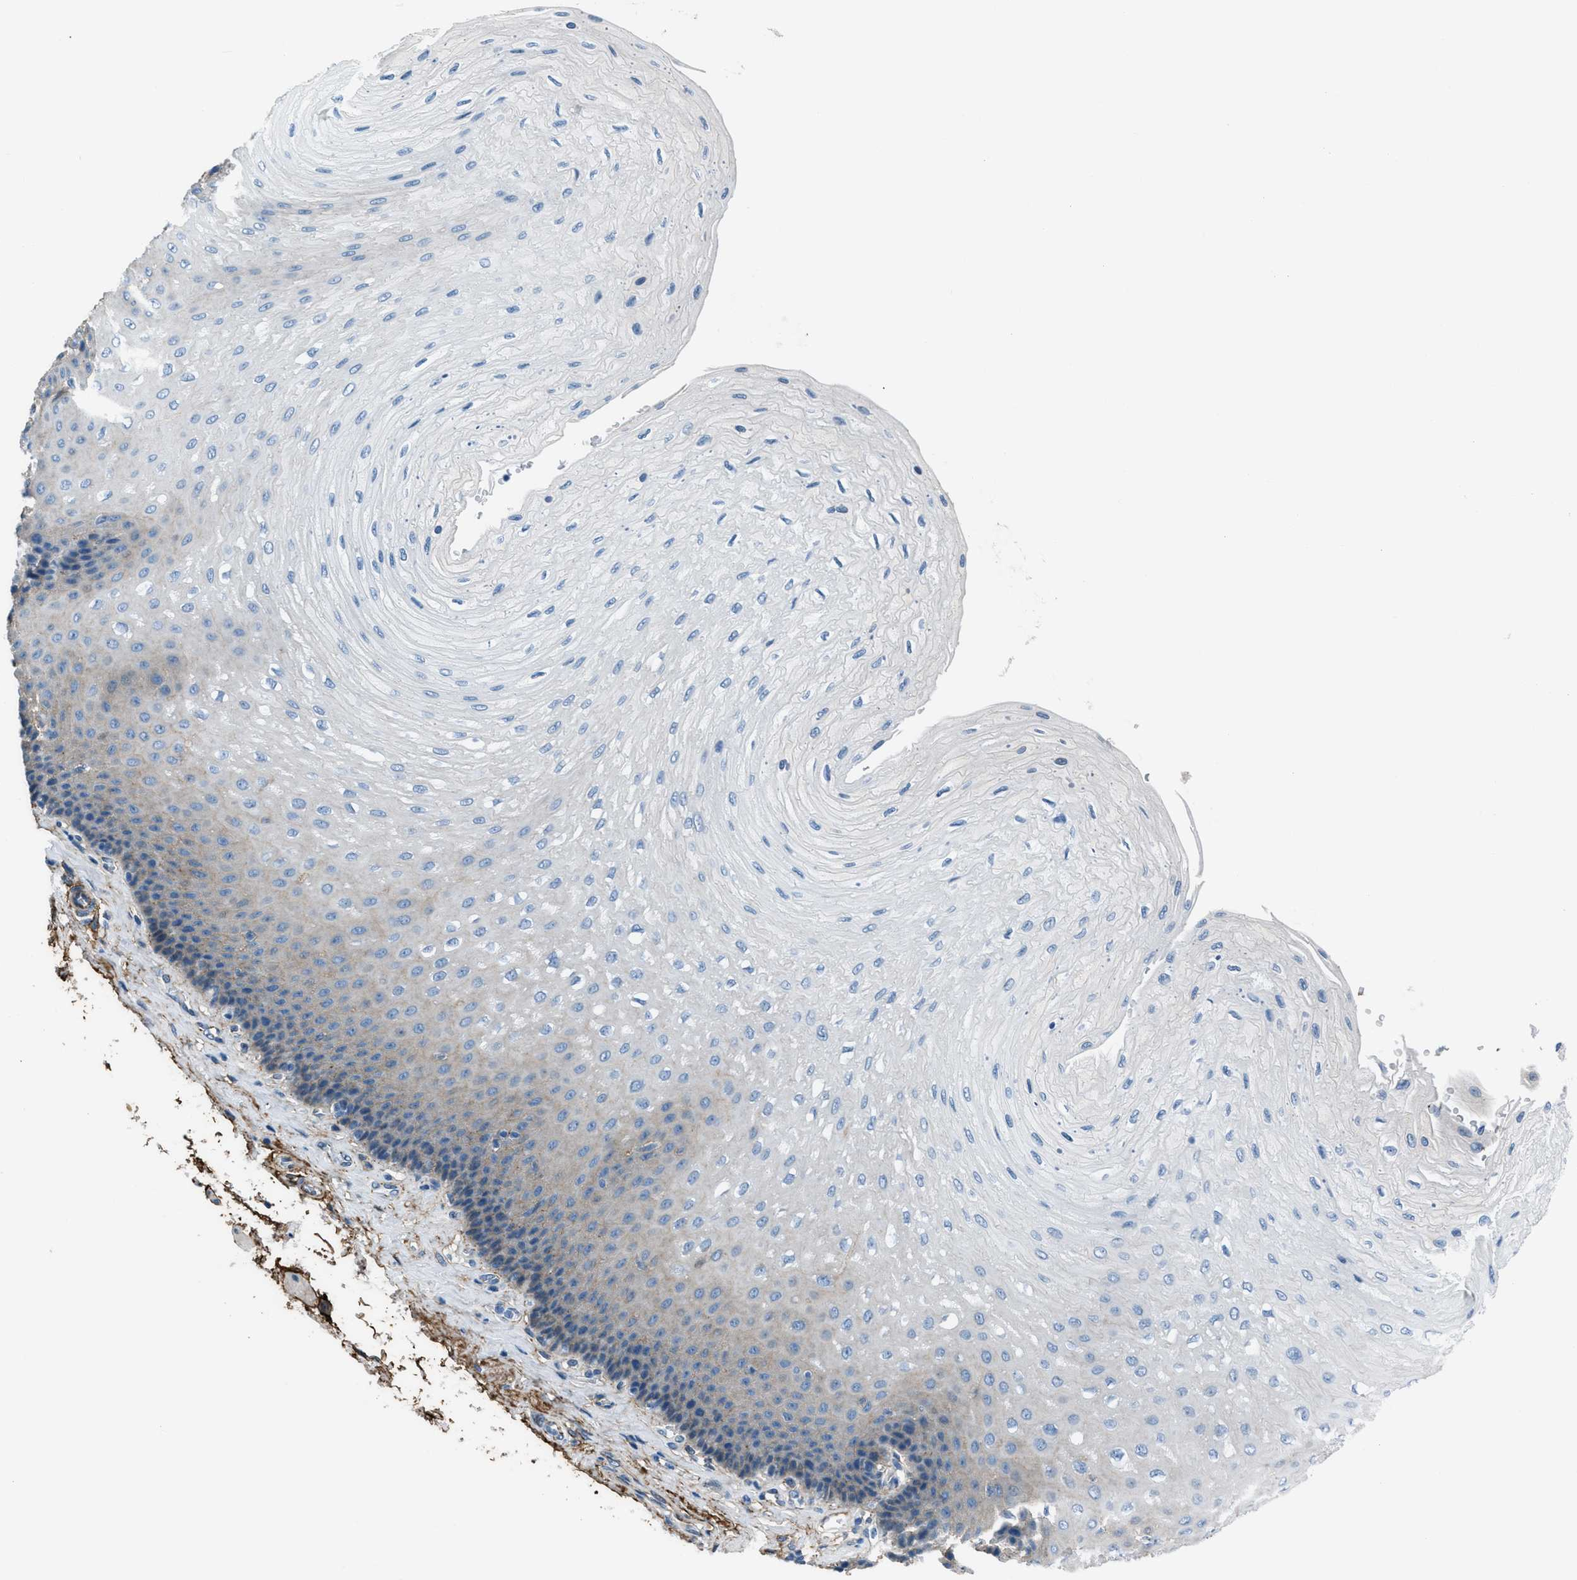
{"staining": {"intensity": "negative", "quantity": "none", "location": "none"}, "tissue": "esophagus", "cell_type": "Squamous epithelial cells", "image_type": "normal", "snomed": [{"axis": "morphology", "description": "Normal tissue, NOS"}, {"axis": "topography", "description": "Esophagus"}], "caption": "Image shows no protein expression in squamous epithelial cells of benign esophagus.", "gene": "FBN1", "patient": {"sex": "female", "age": 72}}